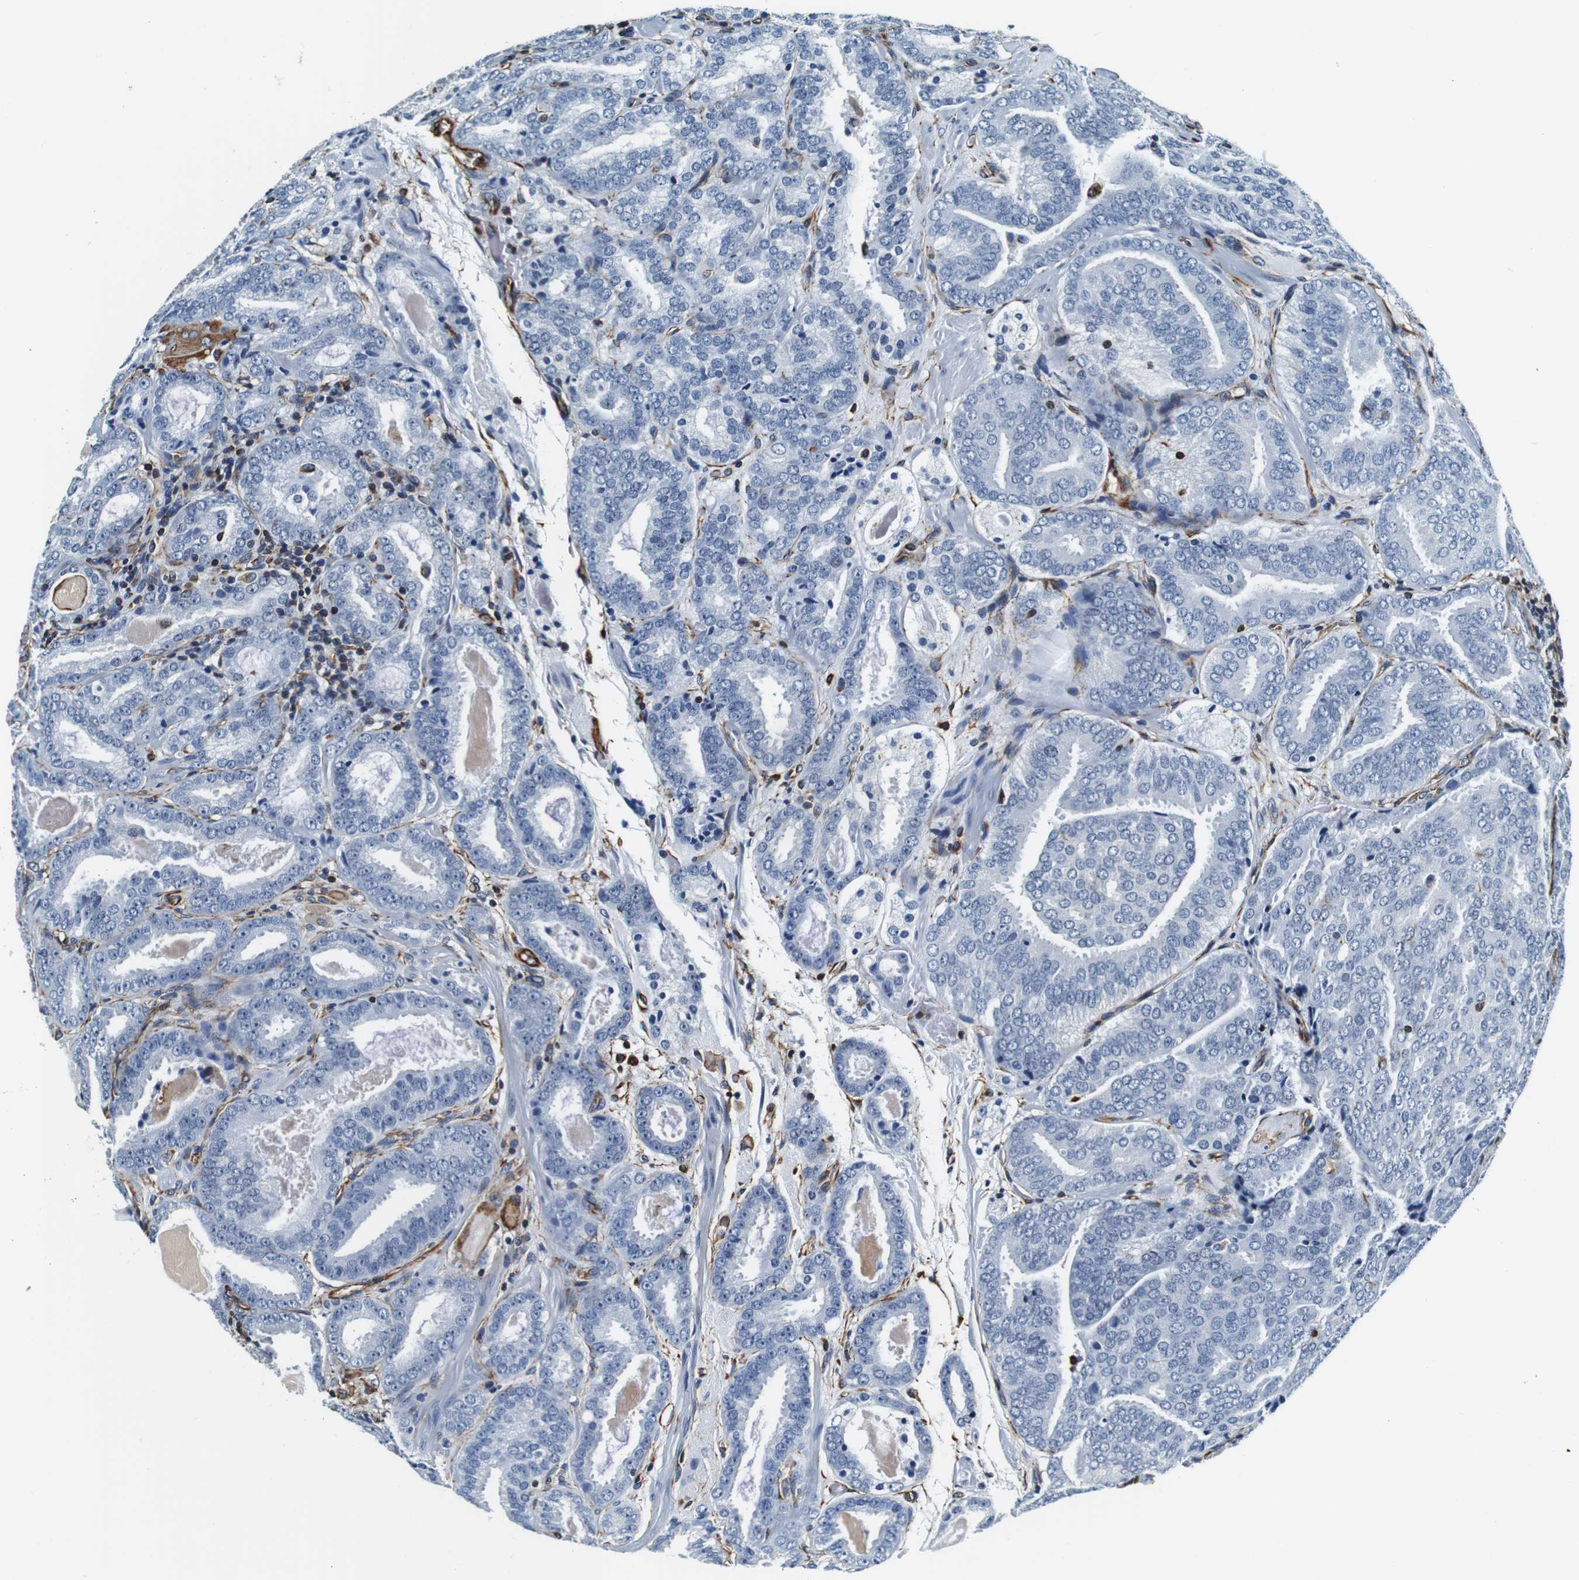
{"staining": {"intensity": "negative", "quantity": "none", "location": "none"}, "tissue": "prostate cancer", "cell_type": "Tumor cells", "image_type": "cancer", "snomed": [{"axis": "morphology", "description": "Adenocarcinoma, Low grade"}, {"axis": "topography", "description": "Prostate"}], "caption": "An image of prostate cancer stained for a protein demonstrates no brown staining in tumor cells.", "gene": "GJE1", "patient": {"sex": "male", "age": 69}}